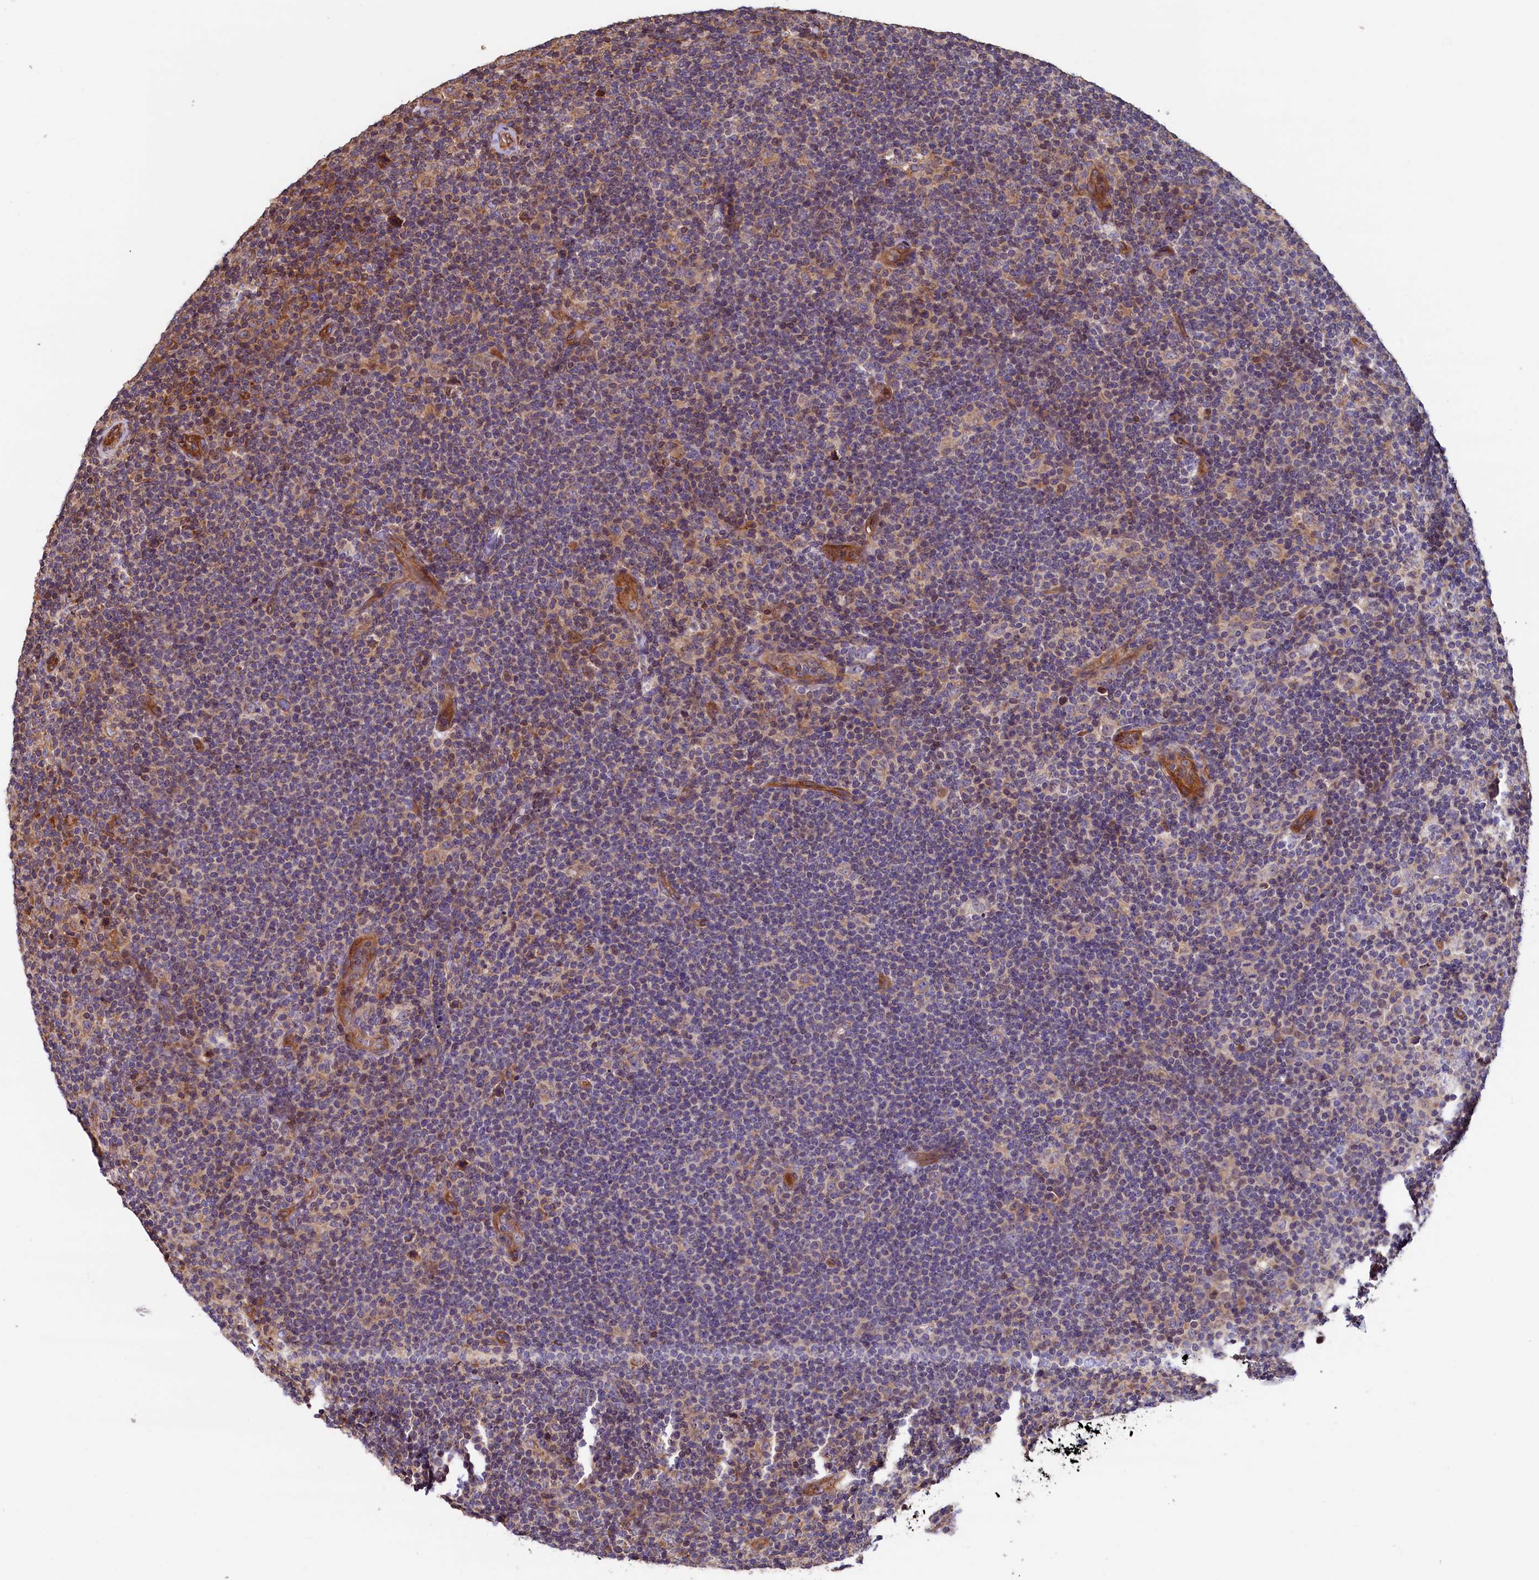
{"staining": {"intensity": "weak", "quantity": "25%-75%", "location": "cytoplasmic/membranous"}, "tissue": "lymphoma", "cell_type": "Tumor cells", "image_type": "cancer", "snomed": [{"axis": "morphology", "description": "Hodgkin's disease, NOS"}, {"axis": "topography", "description": "Lymph node"}], "caption": "Tumor cells show low levels of weak cytoplasmic/membranous expression in about 25%-75% of cells in Hodgkin's disease.", "gene": "ATXN2L", "patient": {"sex": "female", "age": 57}}